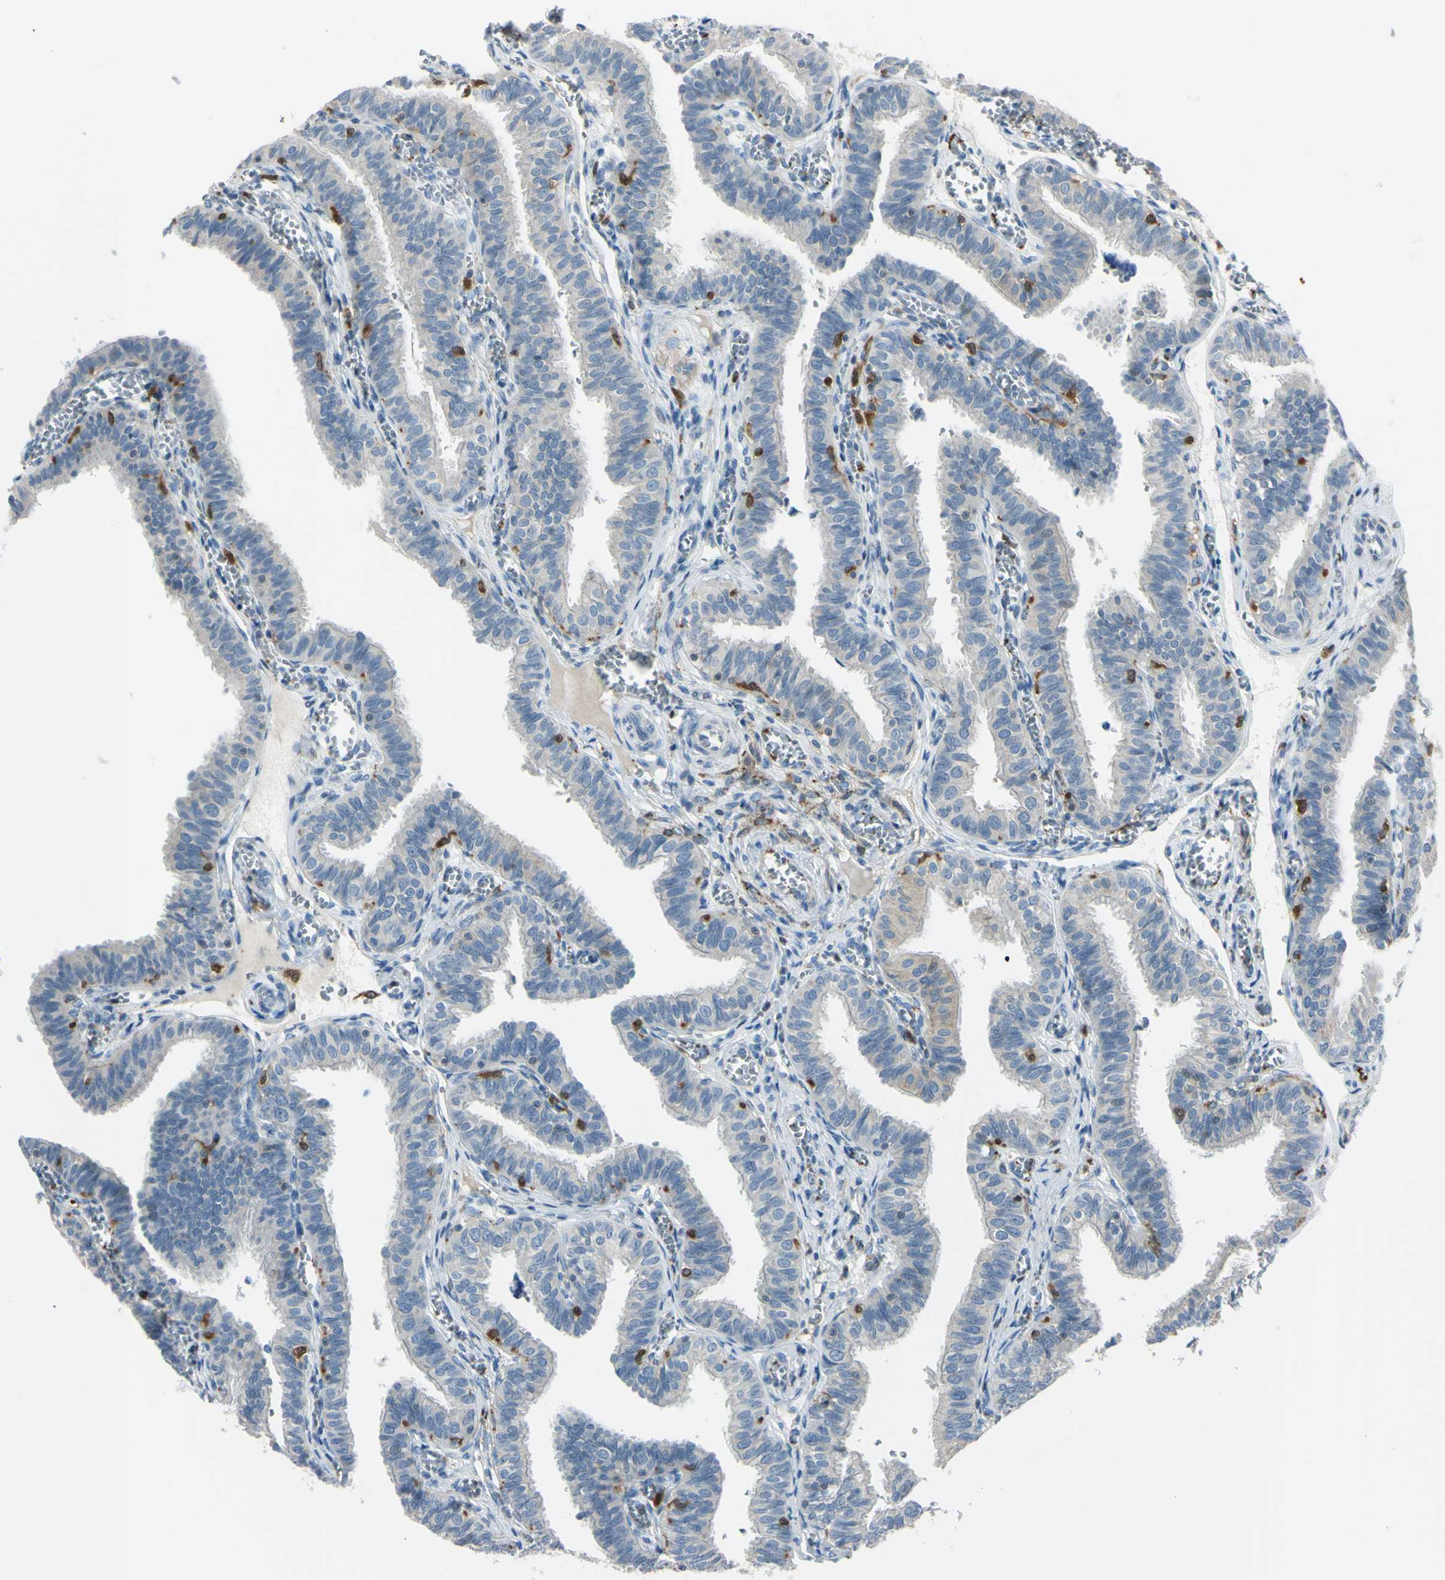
{"staining": {"intensity": "weak", "quantity": "25%-75%", "location": "cytoplasmic/membranous"}, "tissue": "fallopian tube", "cell_type": "Glandular cells", "image_type": "normal", "snomed": [{"axis": "morphology", "description": "Normal tissue, NOS"}, {"axis": "topography", "description": "Fallopian tube"}], "caption": "High-power microscopy captured an immunohistochemistry (IHC) micrograph of unremarkable fallopian tube, revealing weak cytoplasmic/membranous positivity in about 25%-75% of glandular cells. (DAB = brown stain, brightfield microscopy at high magnification).", "gene": "CYRIB", "patient": {"sex": "female", "age": 46}}